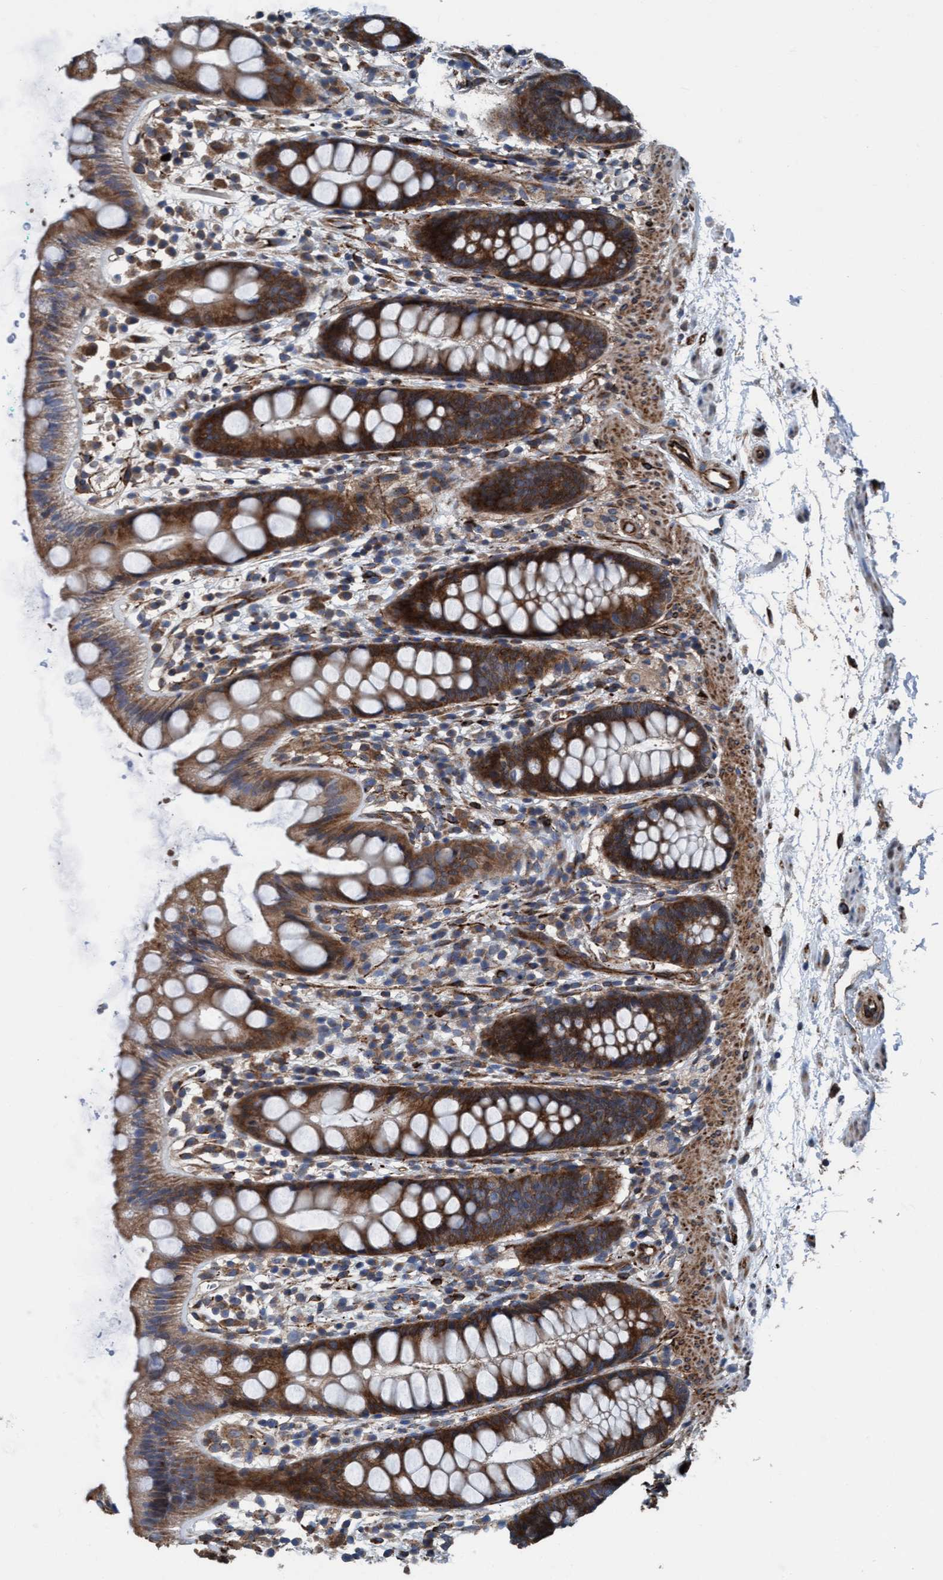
{"staining": {"intensity": "strong", "quantity": ">75%", "location": "cytoplasmic/membranous"}, "tissue": "rectum", "cell_type": "Glandular cells", "image_type": "normal", "snomed": [{"axis": "morphology", "description": "Normal tissue, NOS"}, {"axis": "topography", "description": "Rectum"}], "caption": "Strong cytoplasmic/membranous protein staining is appreciated in about >75% of glandular cells in rectum.", "gene": "NMT1", "patient": {"sex": "female", "age": 65}}